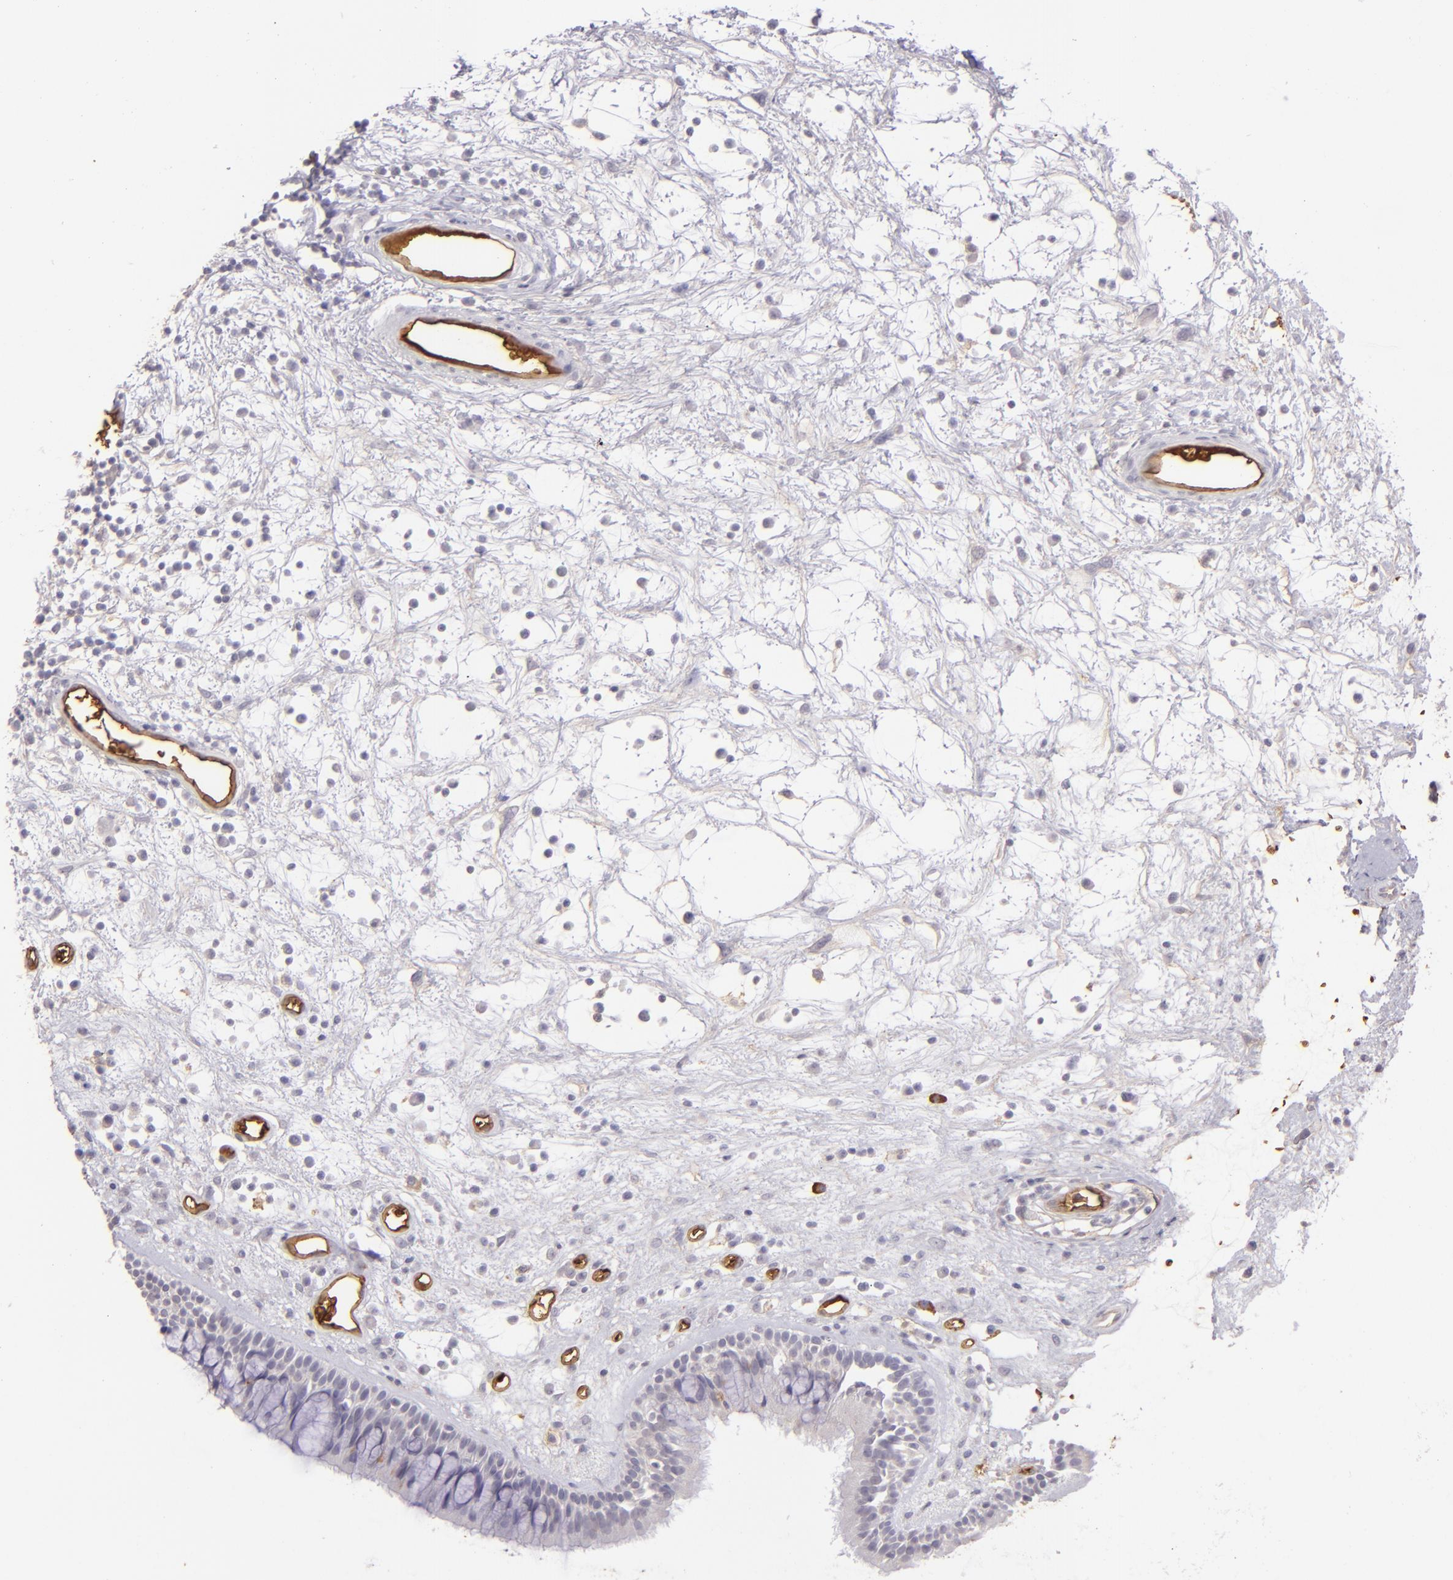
{"staining": {"intensity": "negative", "quantity": "none", "location": "none"}, "tissue": "nasopharynx", "cell_type": "Respiratory epithelial cells", "image_type": "normal", "snomed": [{"axis": "morphology", "description": "Normal tissue, NOS"}, {"axis": "morphology", "description": "Inflammation, NOS"}, {"axis": "topography", "description": "Nasopharynx"}], "caption": "The photomicrograph exhibits no staining of respiratory epithelial cells in unremarkable nasopharynx. Brightfield microscopy of immunohistochemistry stained with DAB (brown) and hematoxylin (blue), captured at high magnification.", "gene": "ACE", "patient": {"sex": "male", "age": 48}}